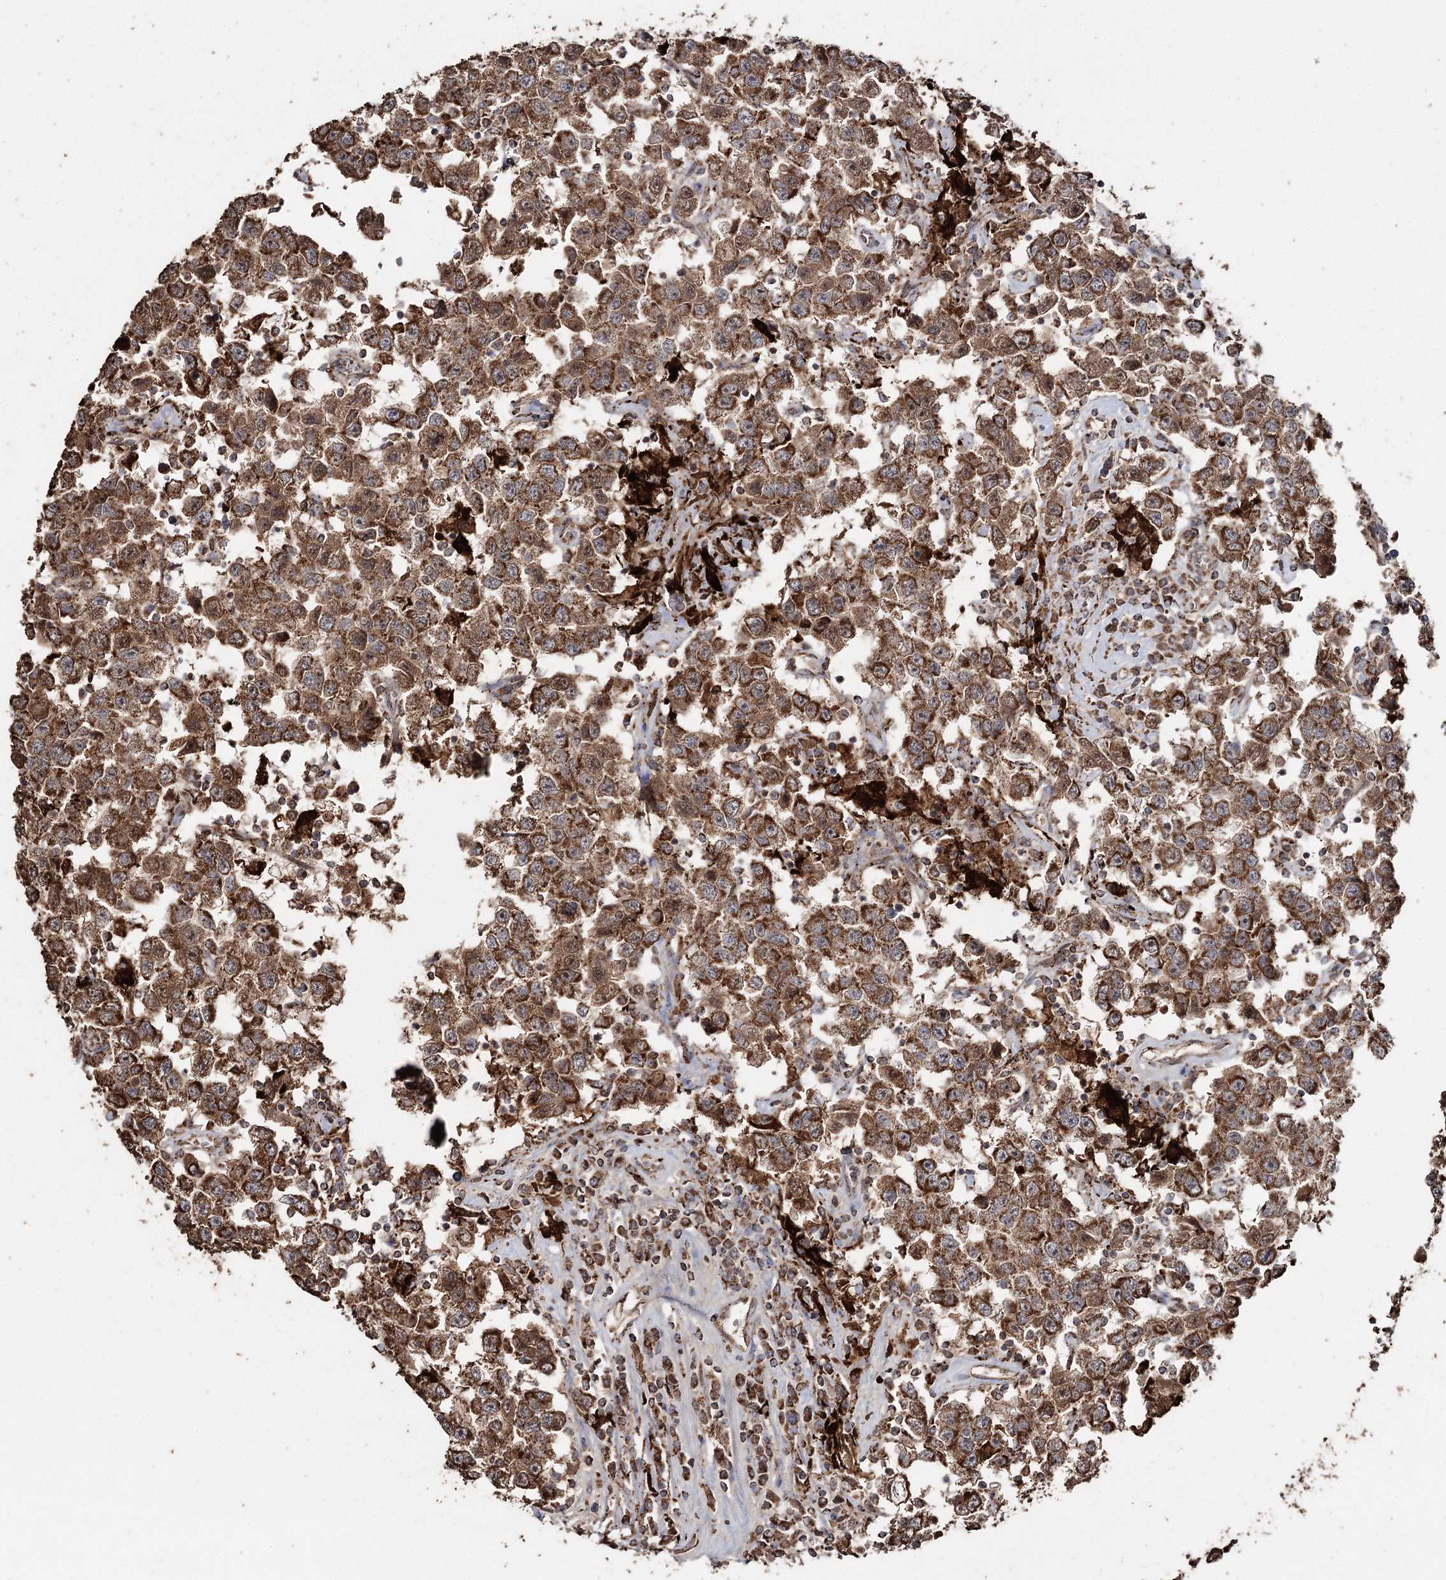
{"staining": {"intensity": "moderate", "quantity": ">75%", "location": "cytoplasmic/membranous"}, "tissue": "testis cancer", "cell_type": "Tumor cells", "image_type": "cancer", "snomed": [{"axis": "morphology", "description": "Seminoma, NOS"}, {"axis": "topography", "description": "Testis"}], "caption": "IHC staining of seminoma (testis), which displays medium levels of moderate cytoplasmic/membranous staining in about >75% of tumor cells indicating moderate cytoplasmic/membranous protein positivity. The staining was performed using DAB (3,3'-diaminobenzidine) (brown) for protein detection and nuclei were counterstained in hematoxylin (blue).", "gene": "SLF2", "patient": {"sex": "male", "age": 41}}